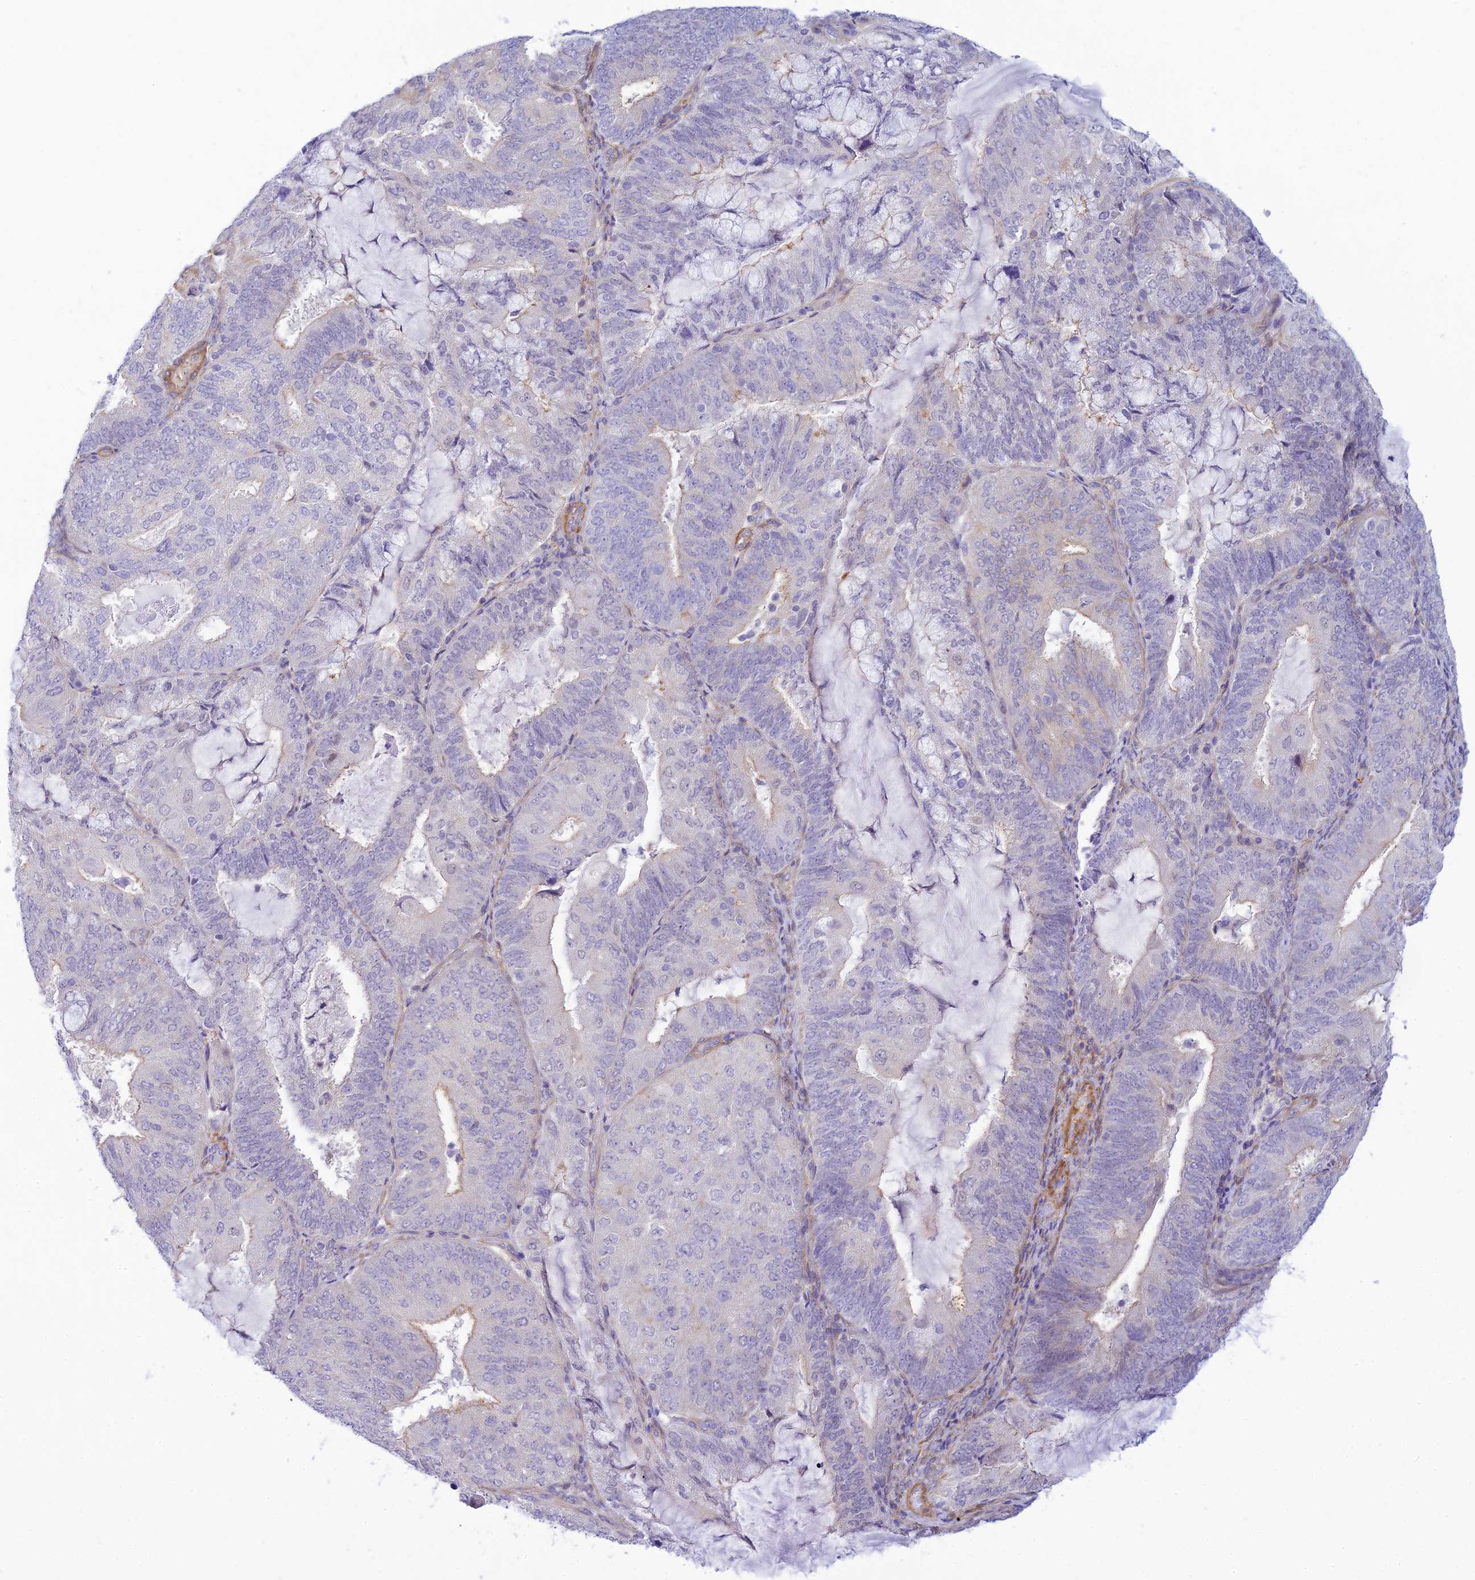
{"staining": {"intensity": "negative", "quantity": "none", "location": "none"}, "tissue": "endometrial cancer", "cell_type": "Tumor cells", "image_type": "cancer", "snomed": [{"axis": "morphology", "description": "Adenocarcinoma, NOS"}, {"axis": "topography", "description": "Endometrium"}], "caption": "The immunohistochemistry (IHC) micrograph has no significant staining in tumor cells of adenocarcinoma (endometrial) tissue.", "gene": "FBXW4", "patient": {"sex": "female", "age": 81}}